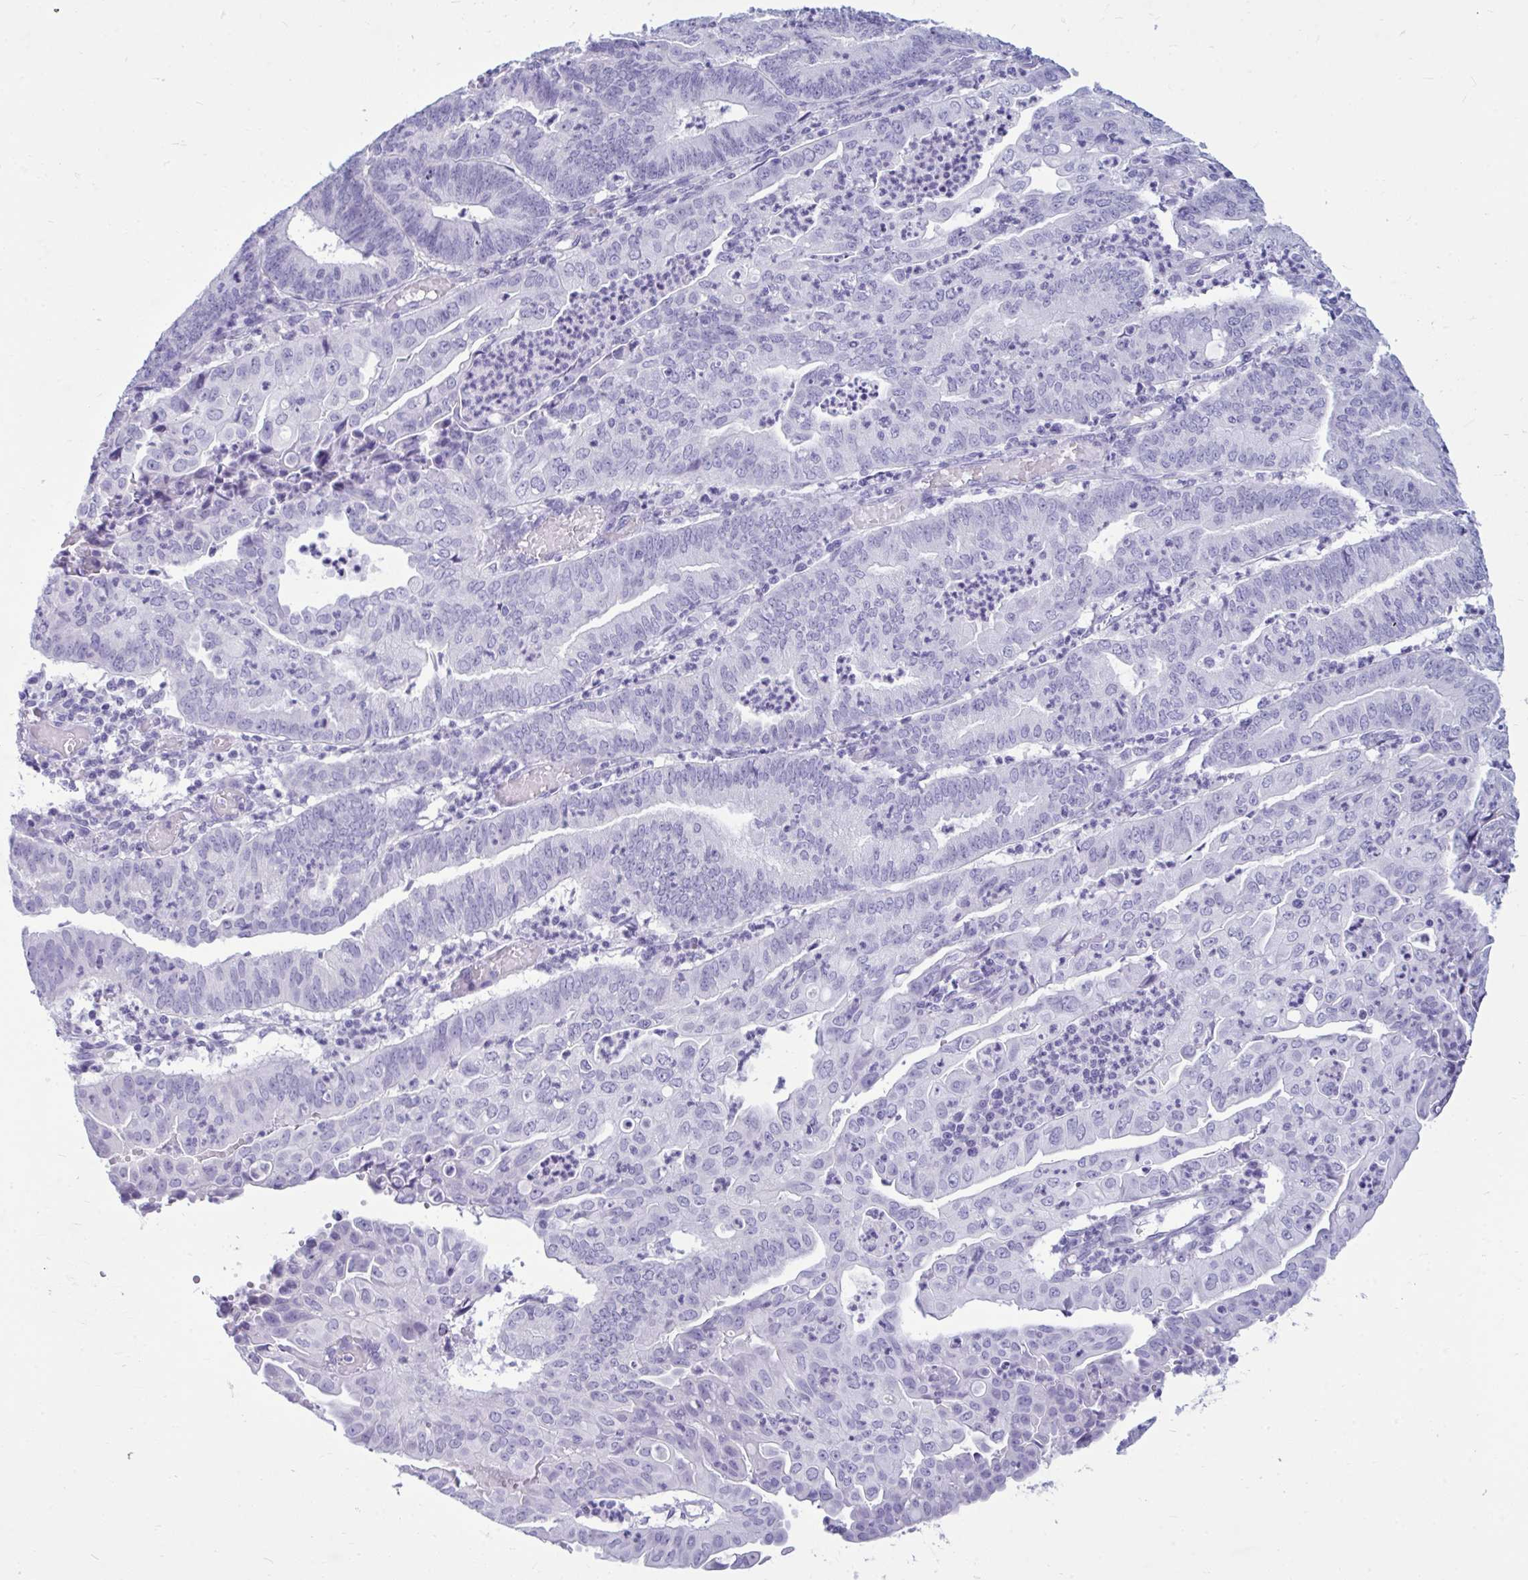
{"staining": {"intensity": "negative", "quantity": "none", "location": "none"}, "tissue": "endometrial cancer", "cell_type": "Tumor cells", "image_type": "cancer", "snomed": [{"axis": "morphology", "description": "Adenocarcinoma, NOS"}, {"axis": "topography", "description": "Endometrium"}], "caption": "This is an immunohistochemistry (IHC) photomicrograph of endometrial cancer (adenocarcinoma). There is no staining in tumor cells.", "gene": "ANKRD60", "patient": {"sex": "female", "age": 60}}